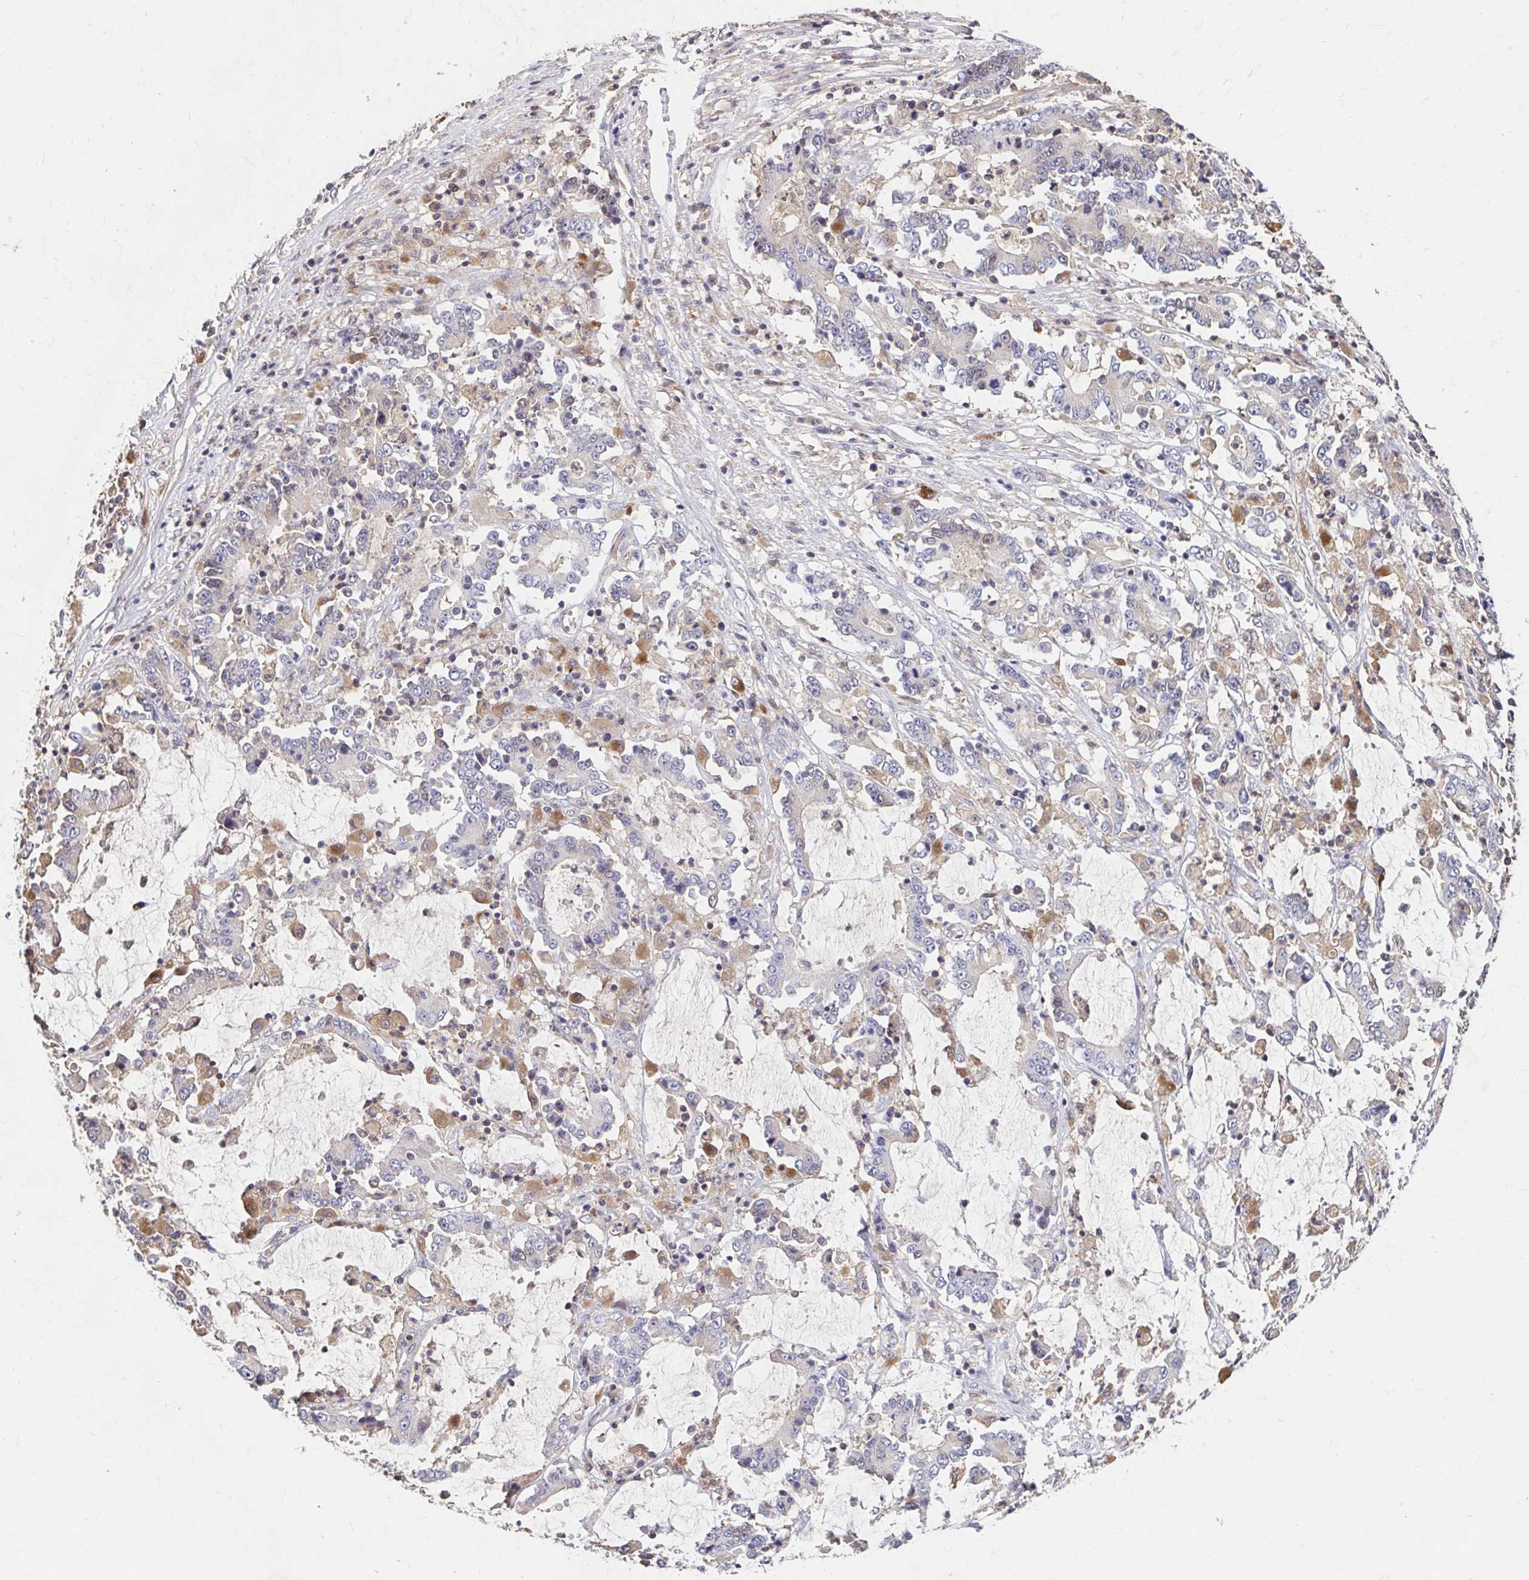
{"staining": {"intensity": "moderate", "quantity": "<25%", "location": "cytoplasmic/membranous"}, "tissue": "stomach cancer", "cell_type": "Tumor cells", "image_type": "cancer", "snomed": [{"axis": "morphology", "description": "Adenocarcinoma, NOS"}, {"axis": "topography", "description": "Stomach, upper"}], "caption": "Immunohistochemical staining of stomach cancer (adenocarcinoma) displays low levels of moderate cytoplasmic/membranous staining in about <25% of tumor cells.", "gene": "HMGCS2", "patient": {"sex": "male", "age": 68}}